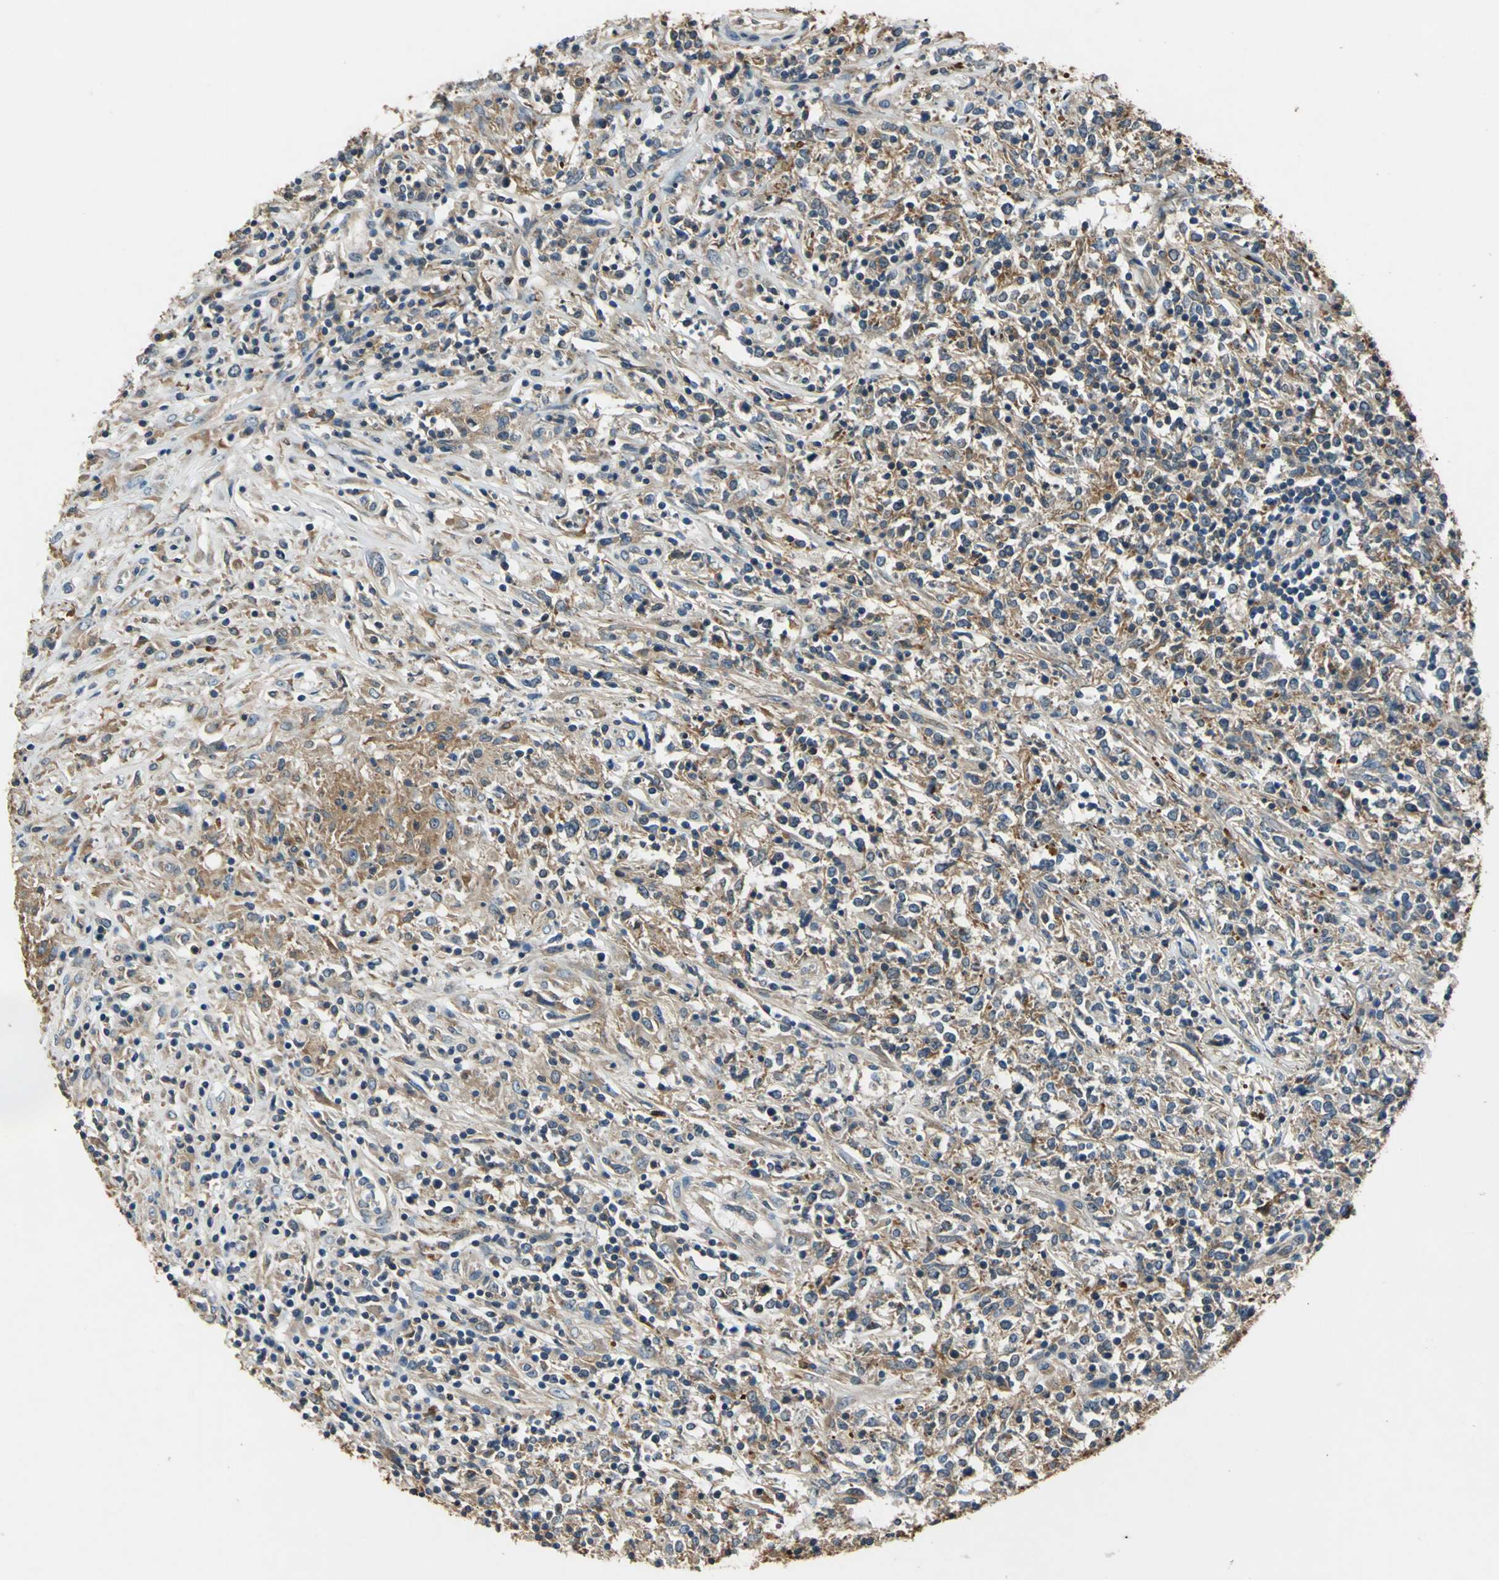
{"staining": {"intensity": "moderate", "quantity": "25%-75%", "location": "cytoplasmic/membranous"}, "tissue": "lymphoma", "cell_type": "Tumor cells", "image_type": "cancer", "snomed": [{"axis": "morphology", "description": "Malignant lymphoma, non-Hodgkin's type, High grade"}, {"axis": "topography", "description": "Lymph node"}], "caption": "High-power microscopy captured an immunohistochemistry (IHC) image of lymphoma, revealing moderate cytoplasmic/membranous positivity in about 25%-75% of tumor cells.", "gene": "DDX3Y", "patient": {"sex": "female", "age": 84}}